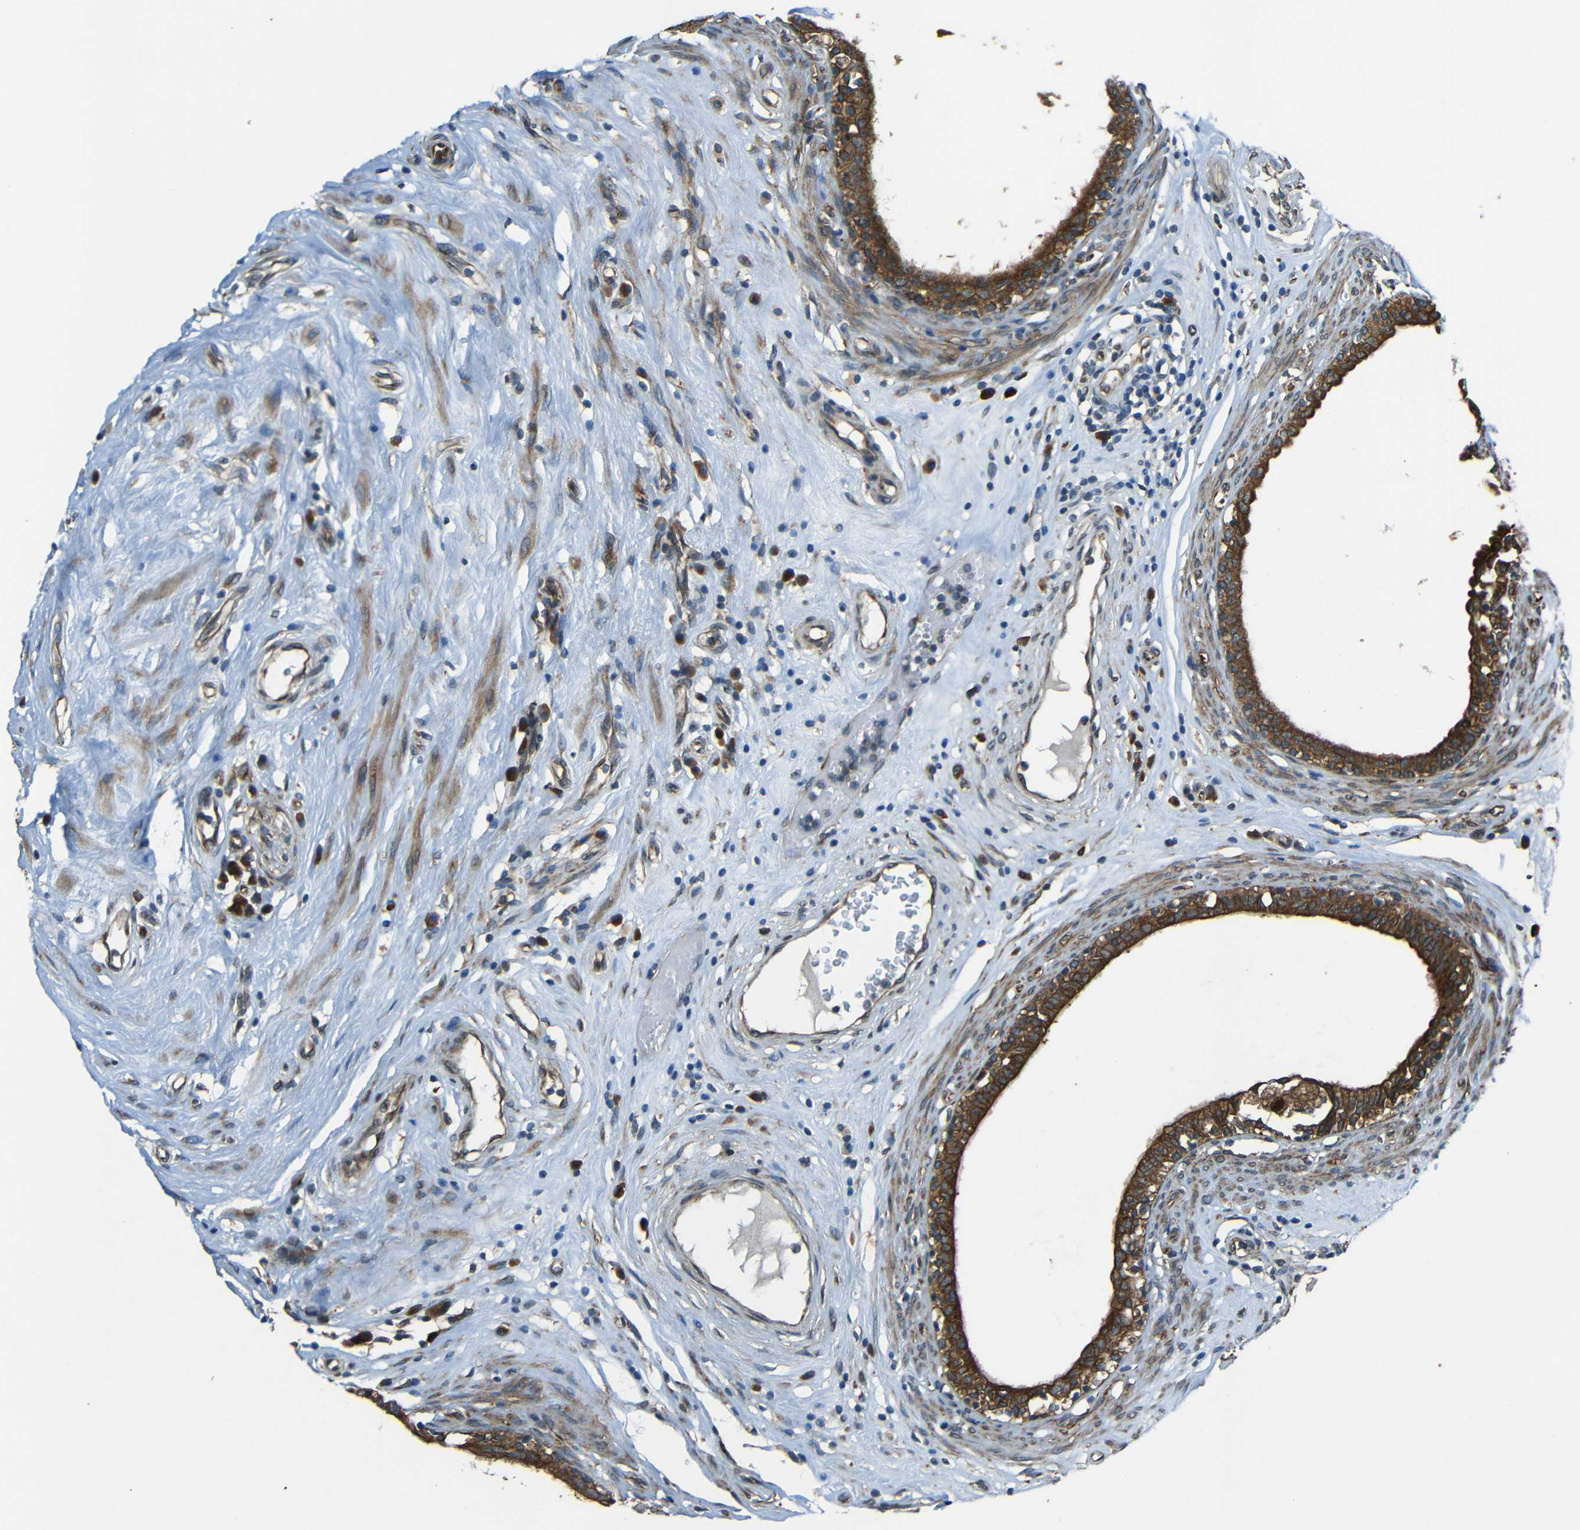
{"staining": {"intensity": "strong", "quantity": ">75%", "location": "cytoplasmic/membranous"}, "tissue": "epididymis", "cell_type": "Glandular cells", "image_type": "normal", "snomed": [{"axis": "morphology", "description": "Normal tissue, NOS"}, {"axis": "morphology", "description": "Inflammation, NOS"}, {"axis": "topography", "description": "Epididymis"}], "caption": "Immunohistochemical staining of benign human epididymis exhibits >75% levels of strong cytoplasmic/membranous protein expression in about >75% of glandular cells.", "gene": "VAPB", "patient": {"sex": "male", "age": 84}}